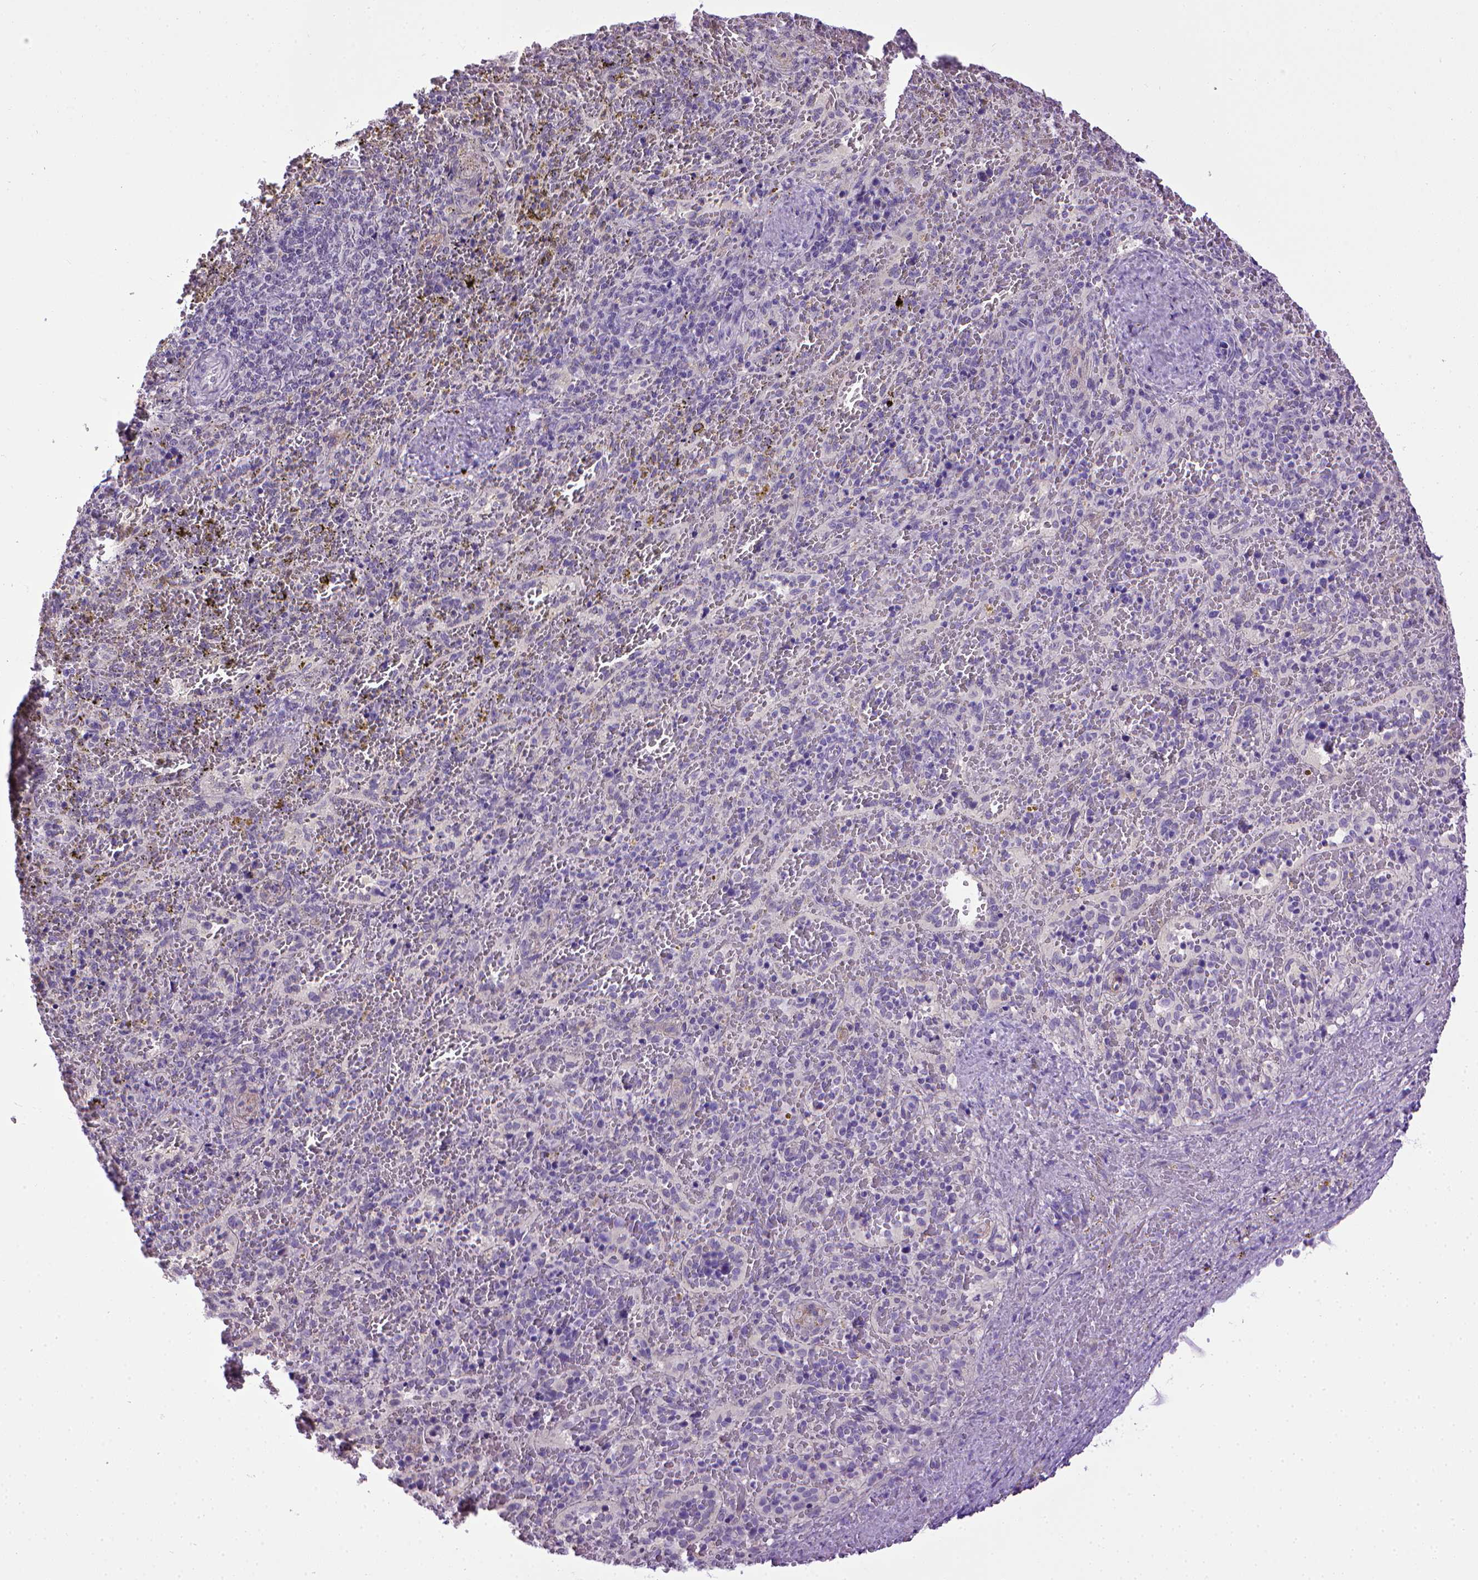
{"staining": {"intensity": "negative", "quantity": "none", "location": "none"}, "tissue": "spleen", "cell_type": "Cells in red pulp", "image_type": "normal", "snomed": [{"axis": "morphology", "description": "Normal tissue, NOS"}, {"axis": "topography", "description": "Spleen"}], "caption": "Human spleen stained for a protein using immunohistochemistry displays no staining in cells in red pulp.", "gene": "CDH1", "patient": {"sex": "female", "age": 50}}